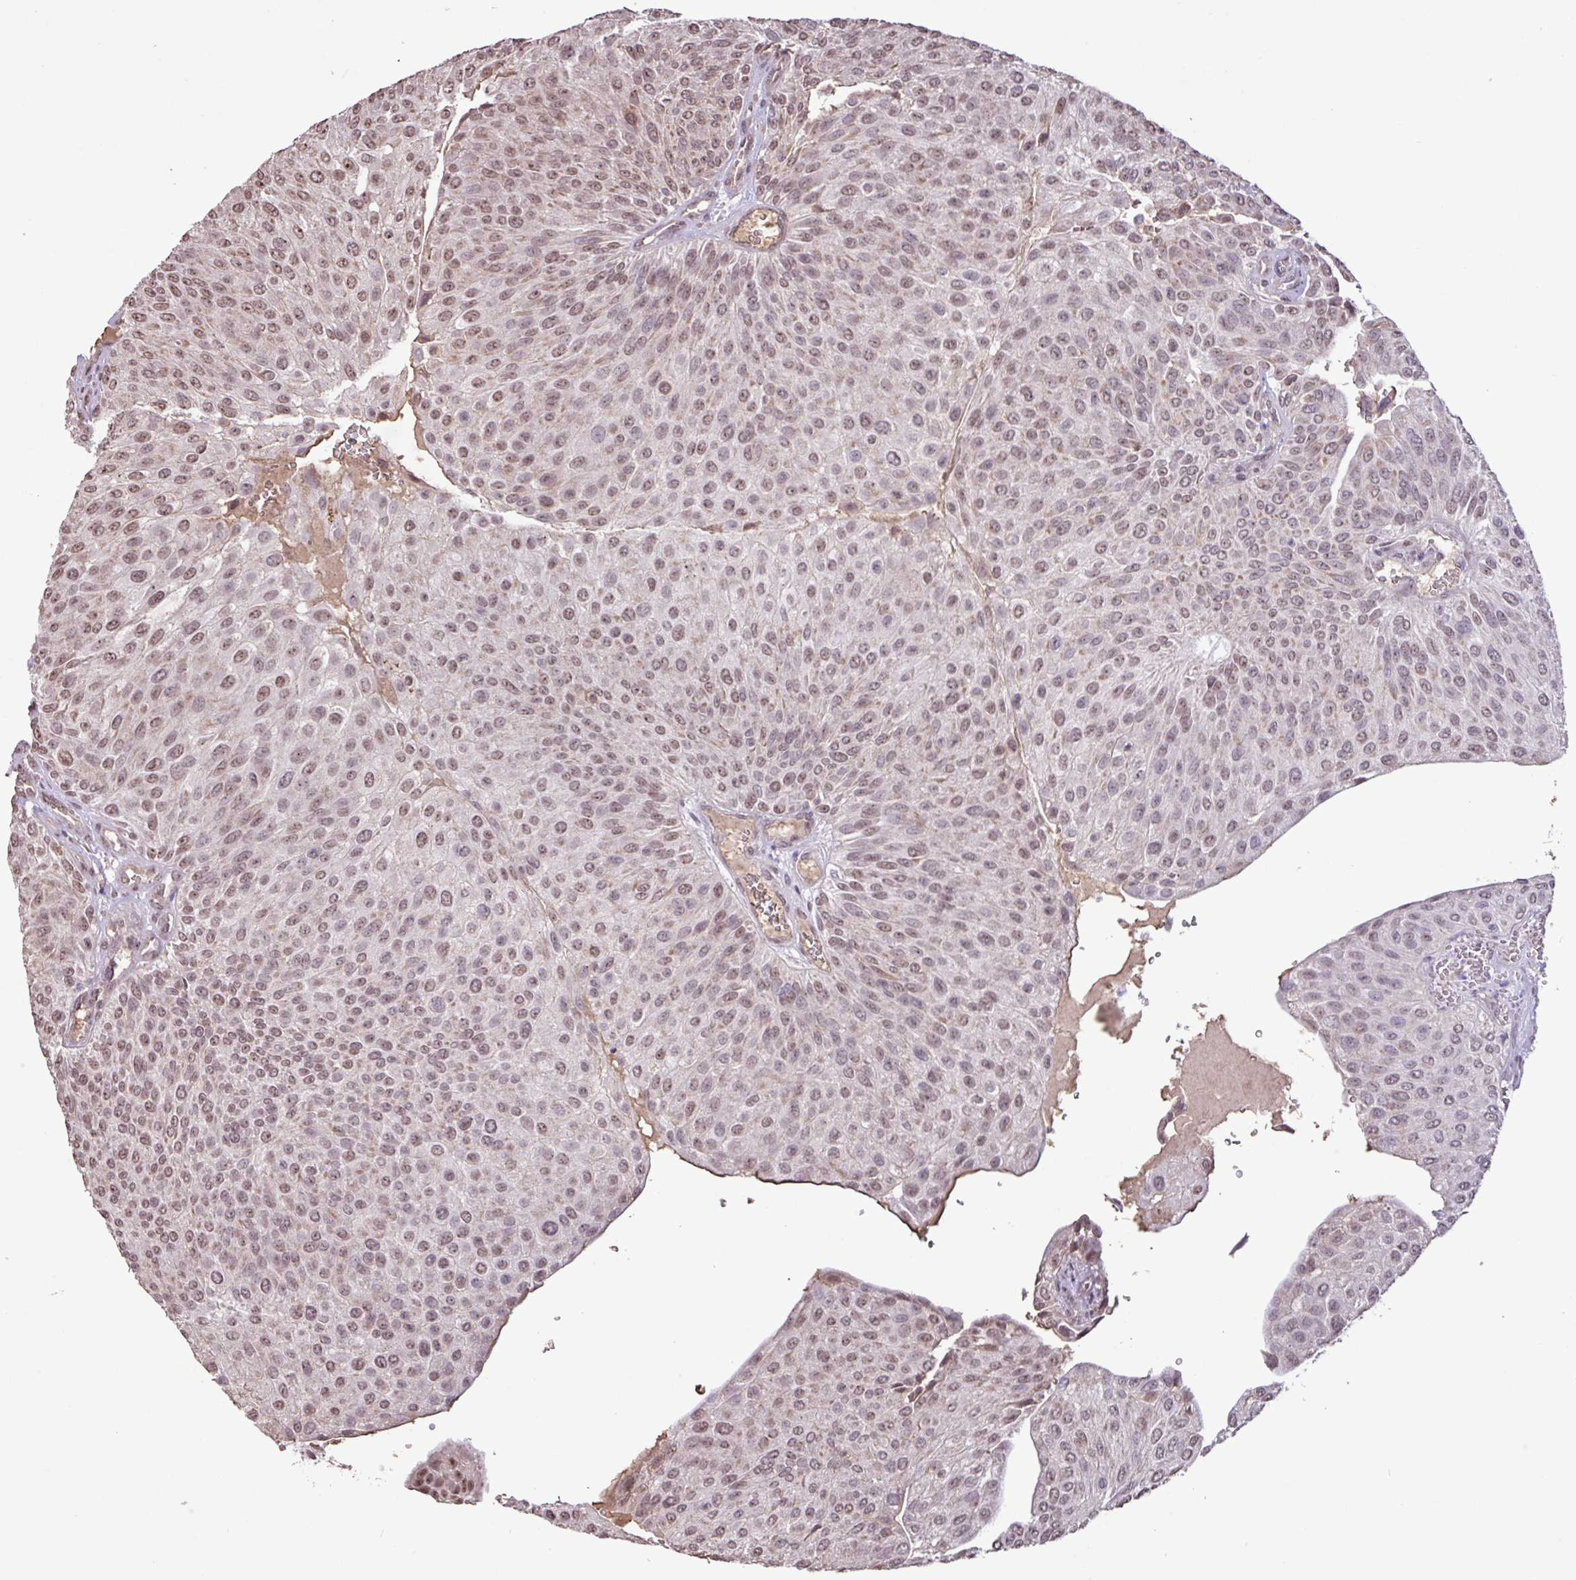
{"staining": {"intensity": "moderate", "quantity": ">75%", "location": "nuclear"}, "tissue": "urothelial cancer", "cell_type": "Tumor cells", "image_type": "cancer", "snomed": [{"axis": "morphology", "description": "Urothelial carcinoma, NOS"}, {"axis": "topography", "description": "Urinary bladder"}], "caption": "Moderate nuclear staining is seen in approximately >75% of tumor cells in urothelial cancer.", "gene": "L3MBTL3", "patient": {"sex": "male", "age": 67}}